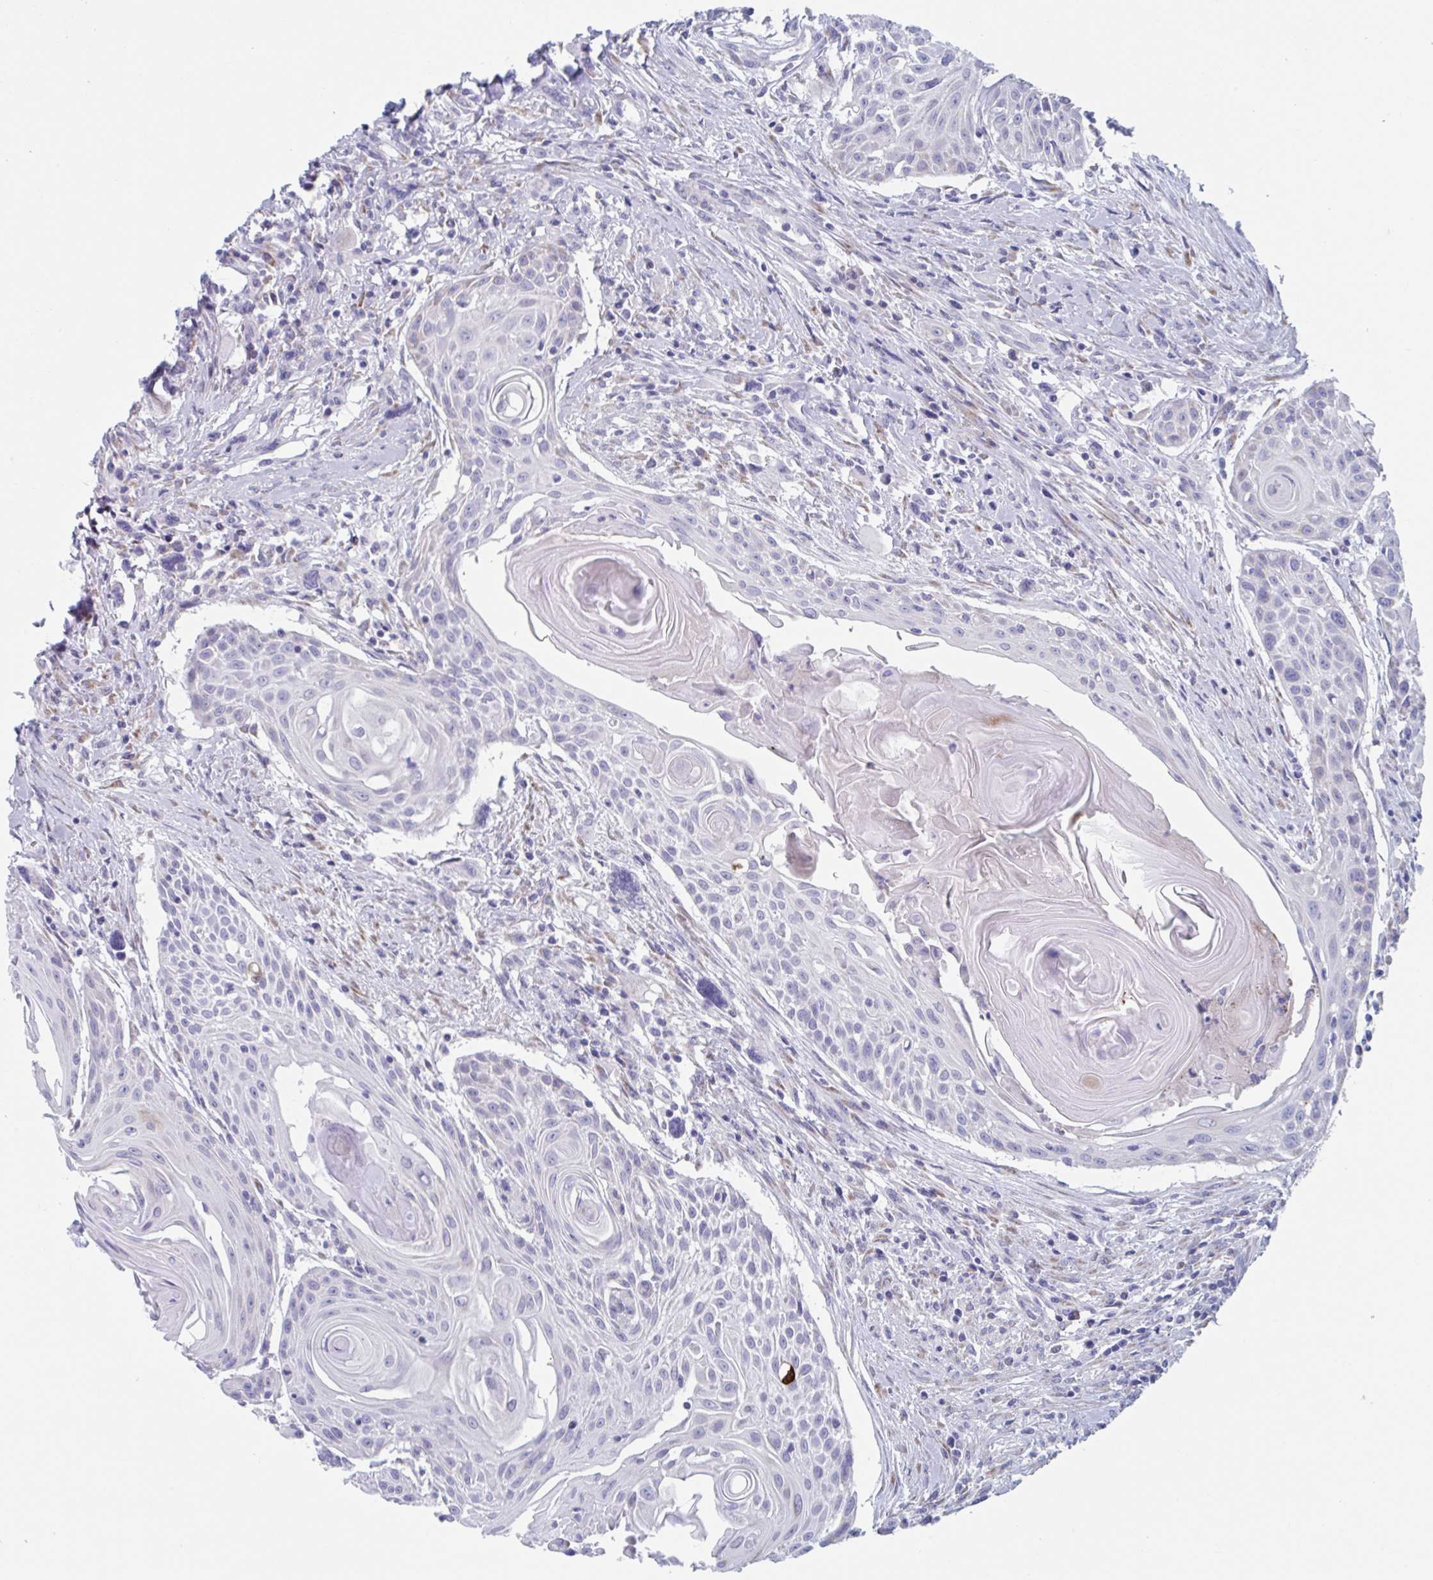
{"staining": {"intensity": "negative", "quantity": "none", "location": "none"}, "tissue": "head and neck cancer", "cell_type": "Tumor cells", "image_type": "cancer", "snomed": [{"axis": "morphology", "description": "Squamous cell carcinoma, NOS"}, {"axis": "topography", "description": "Lymph node"}, {"axis": "topography", "description": "Salivary gland"}, {"axis": "topography", "description": "Head-Neck"}], "caption": "This histopathology image is of head and neck cancer (squamous cell carcinoma) stained with immunohistochemistry to label a protein in brown with the nuclei are counter-stained blue. There is no expression in tumor cells. Brightfield microscopy of IHC stained with DAB (brown) and hematoxylin (blue), captured at high magnification.", "gene": "HSD11B2", "patient": {"sex": "female", "age": 74}}